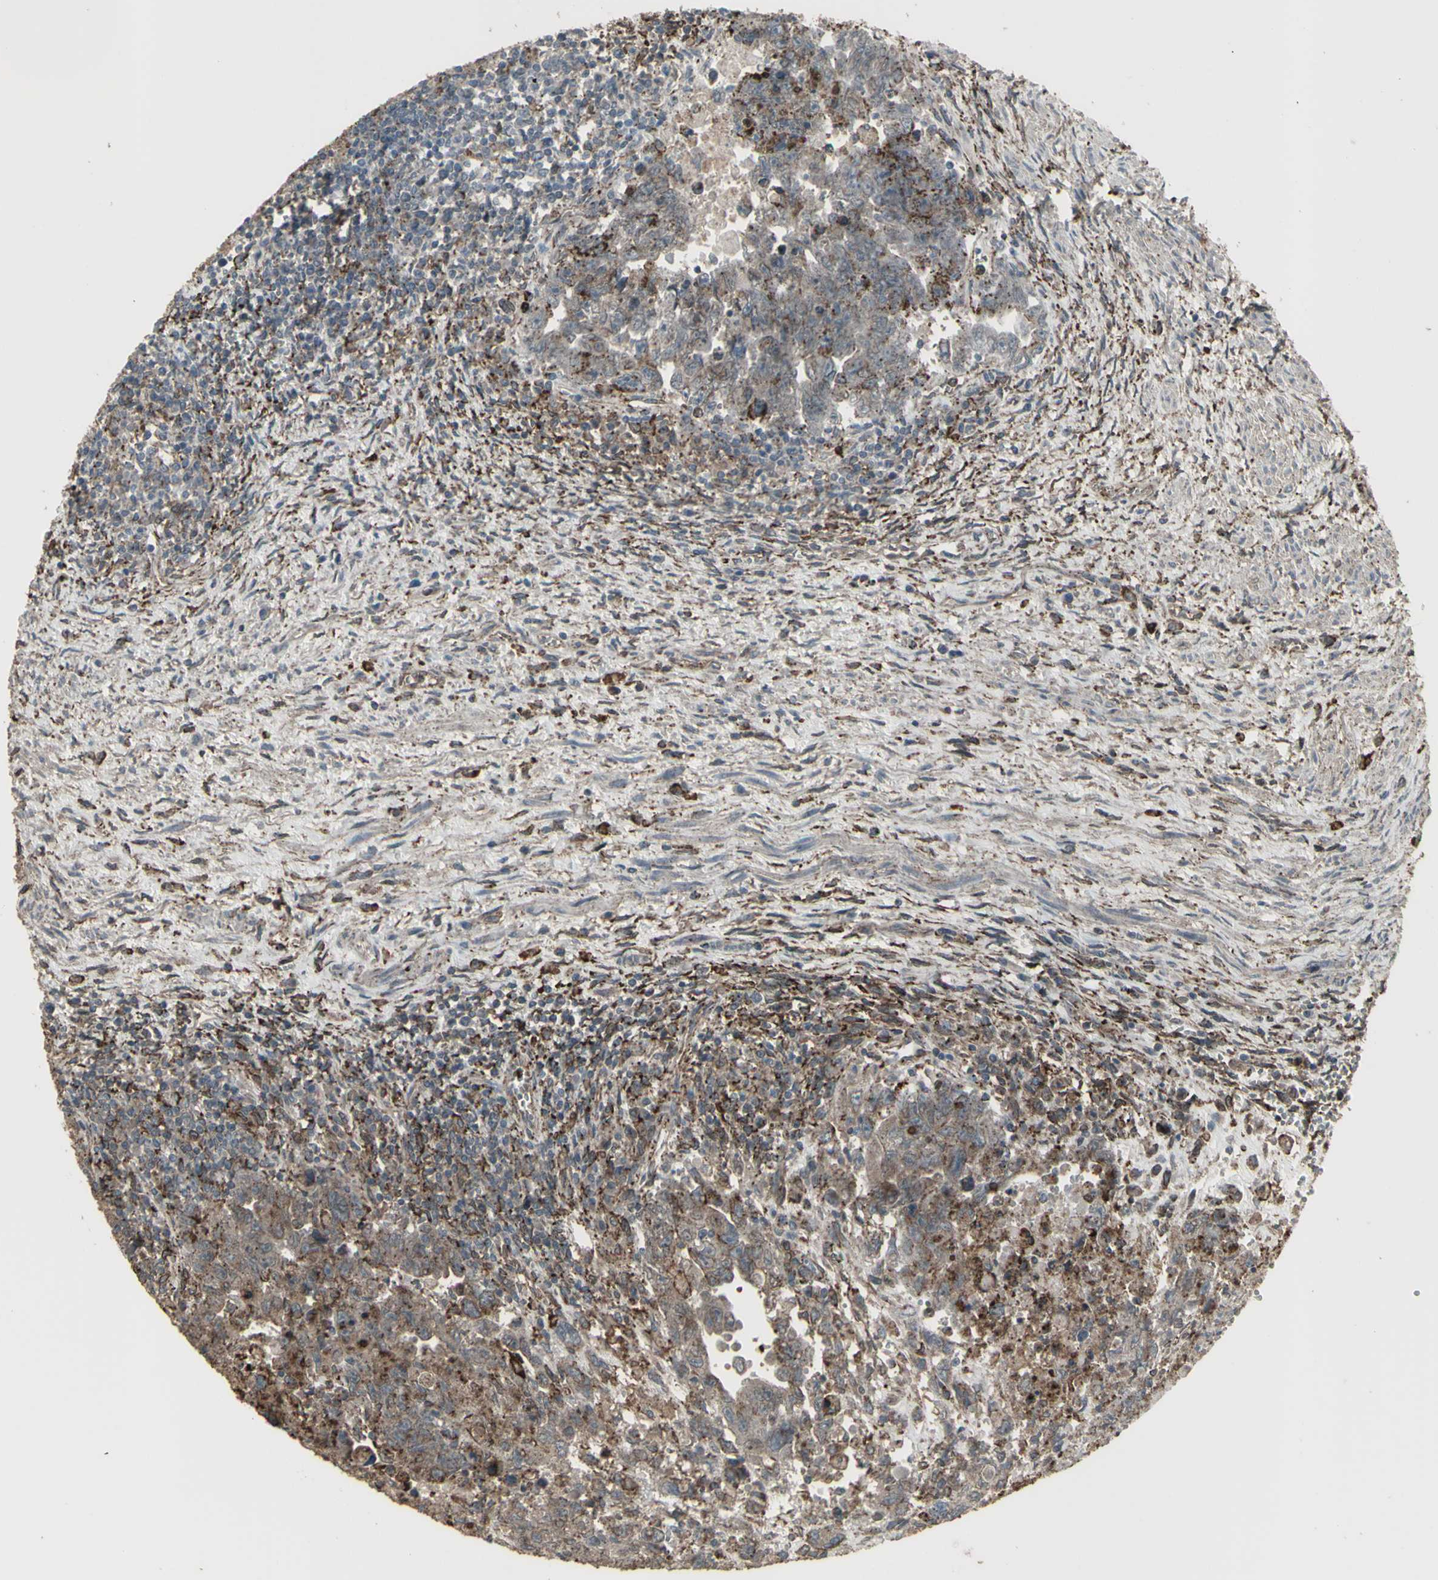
{"staining": {"intensity": "moderate", "quantity": "25%-75%", "location": "cytoplasmic/membranous"}, "tissue": "testis cancer", "cell_type": "Tumor cells", "image_type": "cancer", "snomed": [{"axis": "morphology", "description": "Carcinoma, Embryonal, NOS"}, {"axis": "topography", "description": "Testis"}], "caption": "A micrograph of human testis cancer stained for a protein displays moderate cytoplasmic/membranous brown staining in tumor cells.", "gene": "SMO", "patient": {"sex": "male", "age": 28}}